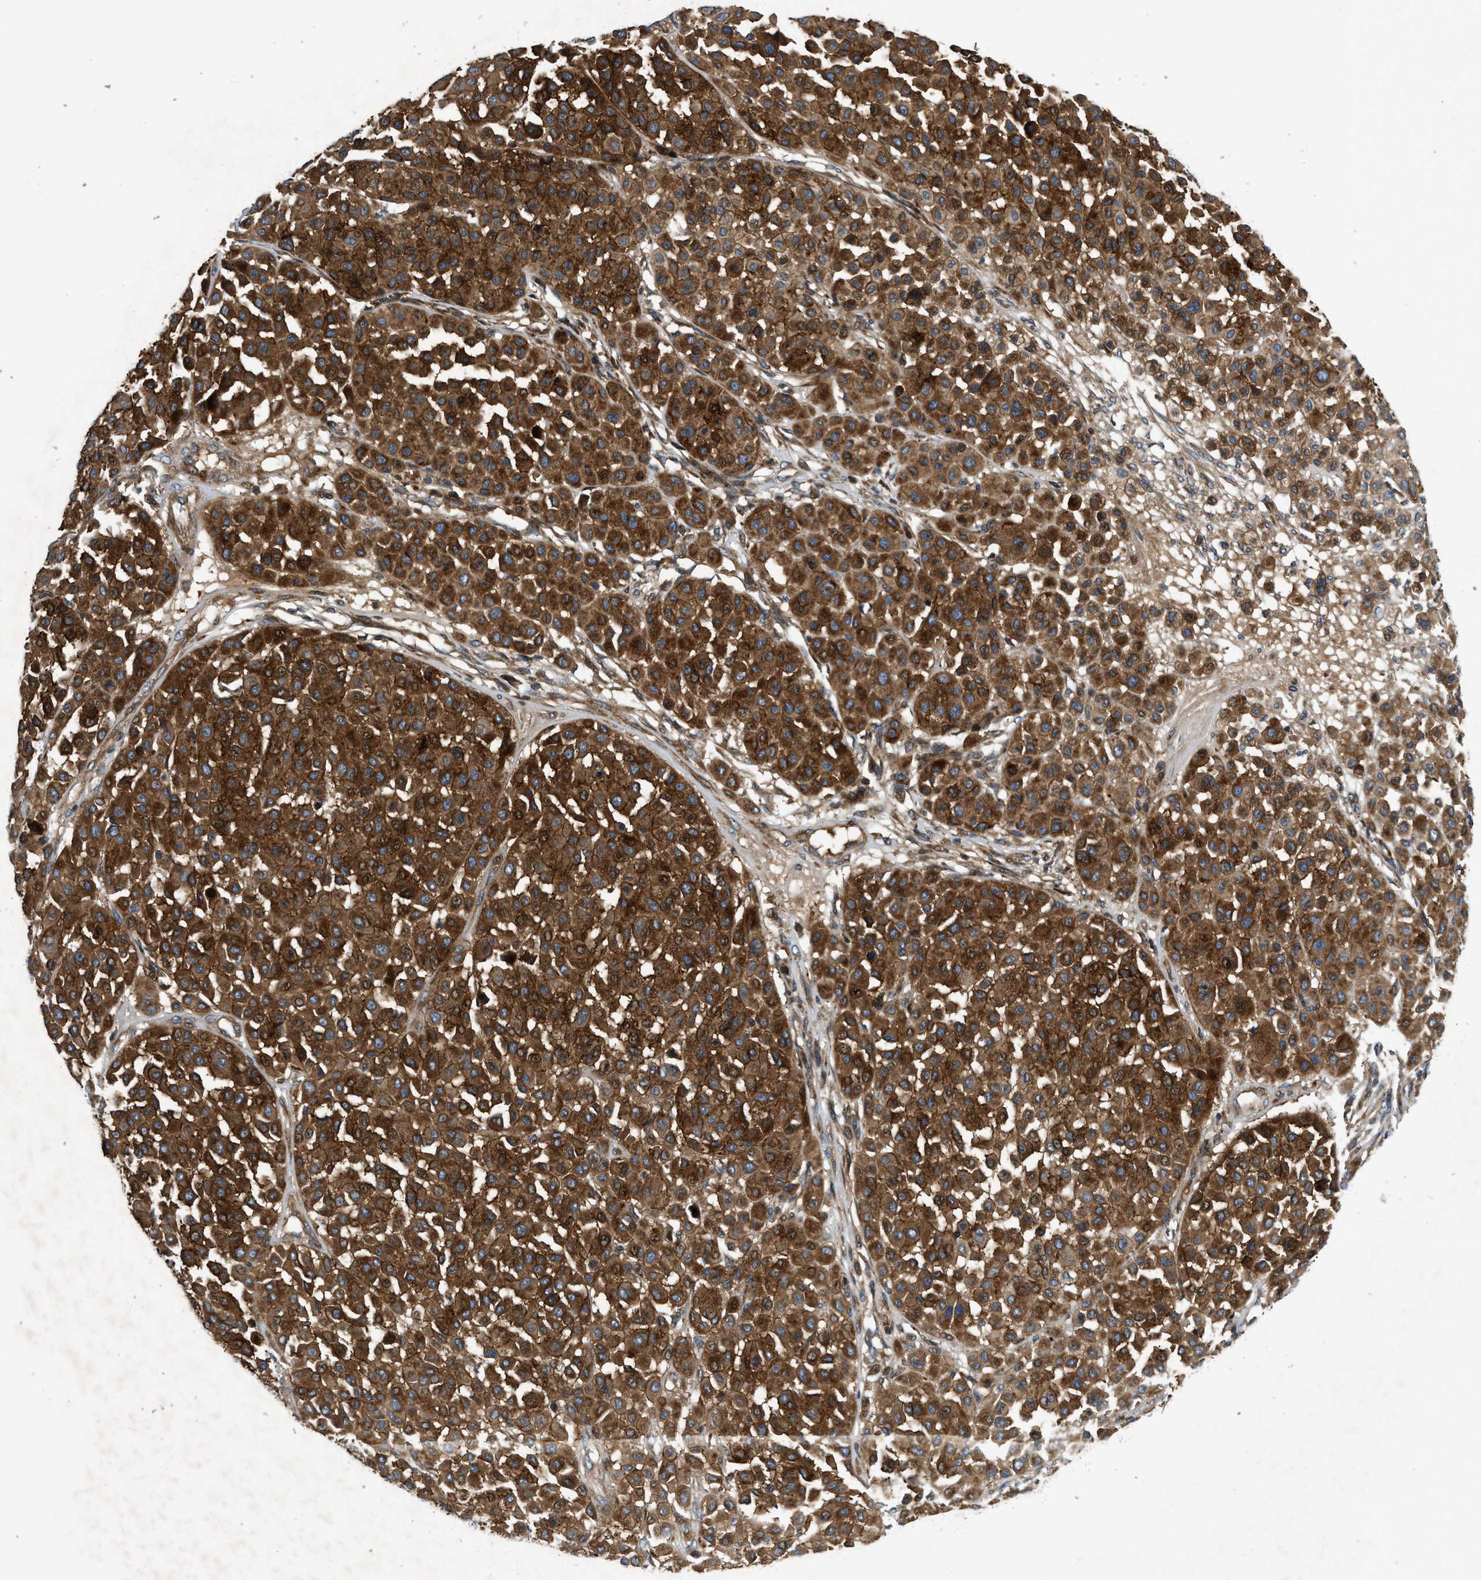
{"staining": {"intensity": "strong", "quantity": ">75%", "location": "cytoplasmic/membranous"}, "tissue": "melanoma", "cell_type": "Tumor cells", "image_type": "cancer", "snomed": [{"axis": "morphology", "description": "Malignant melanoma, Metastatic site"}, {"axis": "topography", "description": "Soft tissue"}], "caption": "This is a micrograph of immunohistochemistry (IHC) staining of melanoma, which shows strong positivity in the cytoplasmic/membranous of tumor cells.", "gene": "CNNM3", "patient": {"sex": "male", "age": 41}}